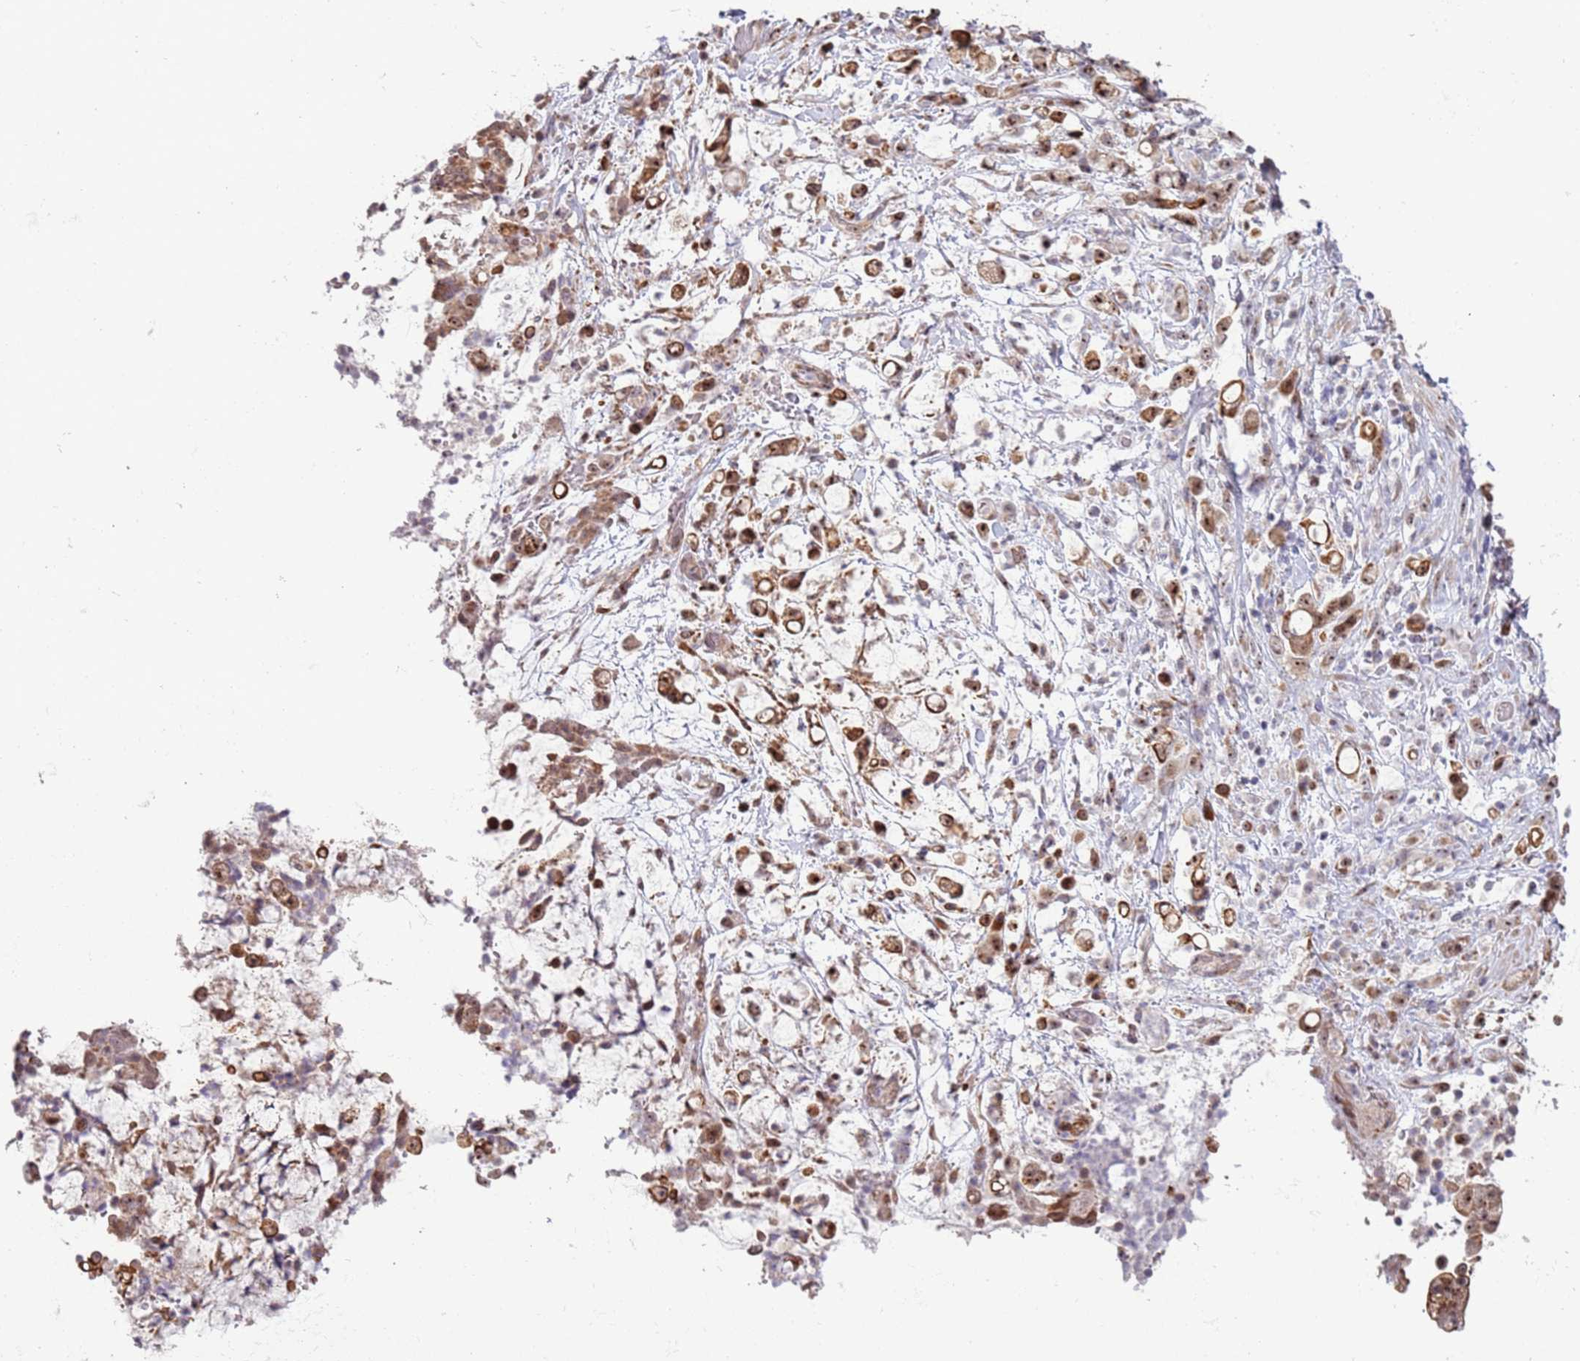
{"staining": {"intensity": "moderate", "quantity": ">75%", "location": "cytoplasmic/membranous,nuclear"}, "tissue": "stomach cancer", "cell_type": "Tumor cells", "image_type": "cancer", "snomed": [{"axis": "morphology", "description": "Adenocarcinoma, NOS"}, {"axis": "topography", "description": "Stomach"}], "caption": "Stomach adenocarcinoma tissue shows moderate cytoplasmic/membranous and nuclear positivity in about >75% of tumor cells", "gene": "UCMA", "patient": {"sex": "female", "age": 60}}